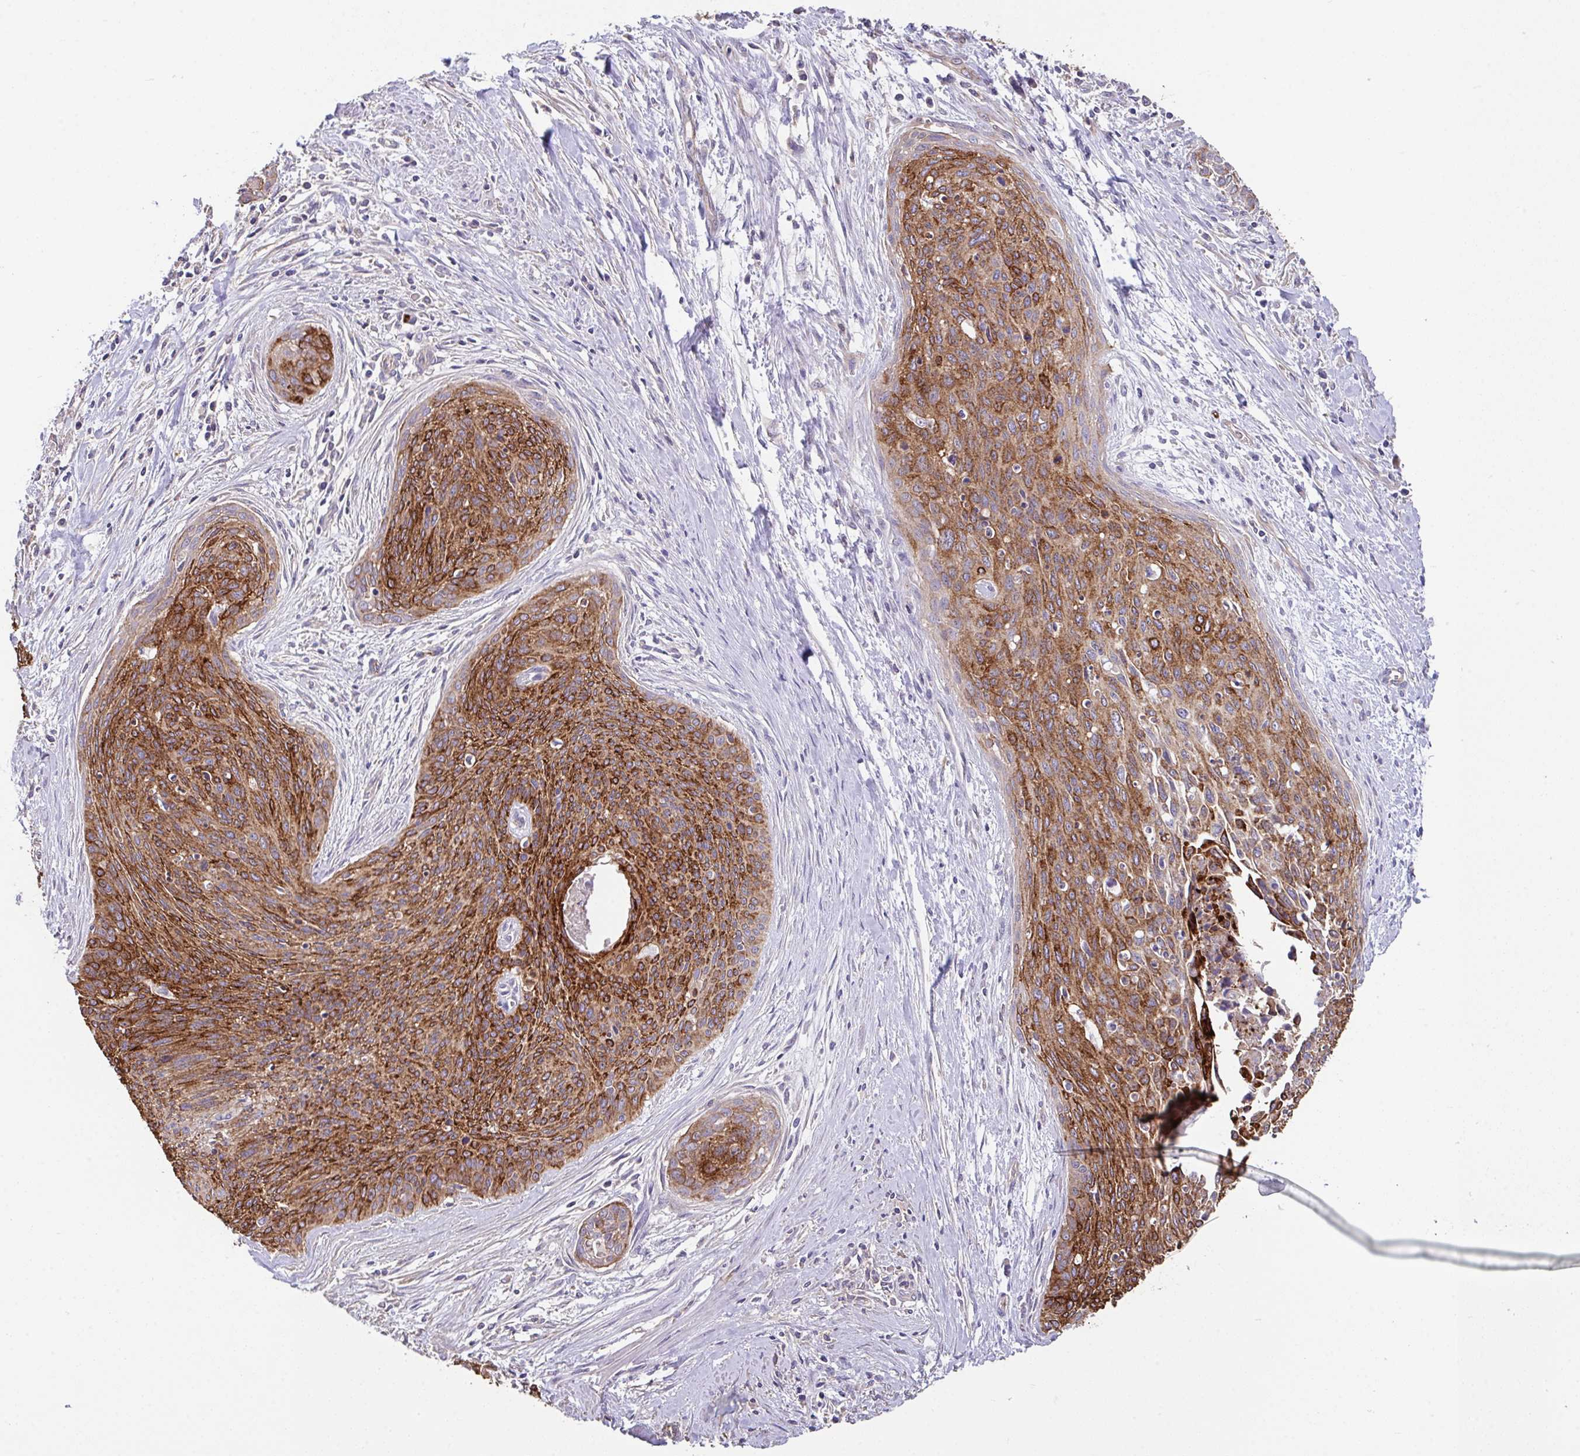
{"staining": {"intensity": "strong", "quantity": ">75%", "location": "cytoplasmic/membranous"}, "tissue": "cervical cancer", "cell_type": "Tumor cells", "image_type": "cancer", "snomed": [{"axis": "morphology", "description": "Squamous cell carcinoma, NOS"}, {"axis": "topography", "description": "Cervix"}], "caption": "Cervical cancer (squamous cell carcinoma) stained with a protein marker demonstrates strong staining in tumor cells.", "gene": "ZNF813", "patient": {"sex": "female", "age": 55}}